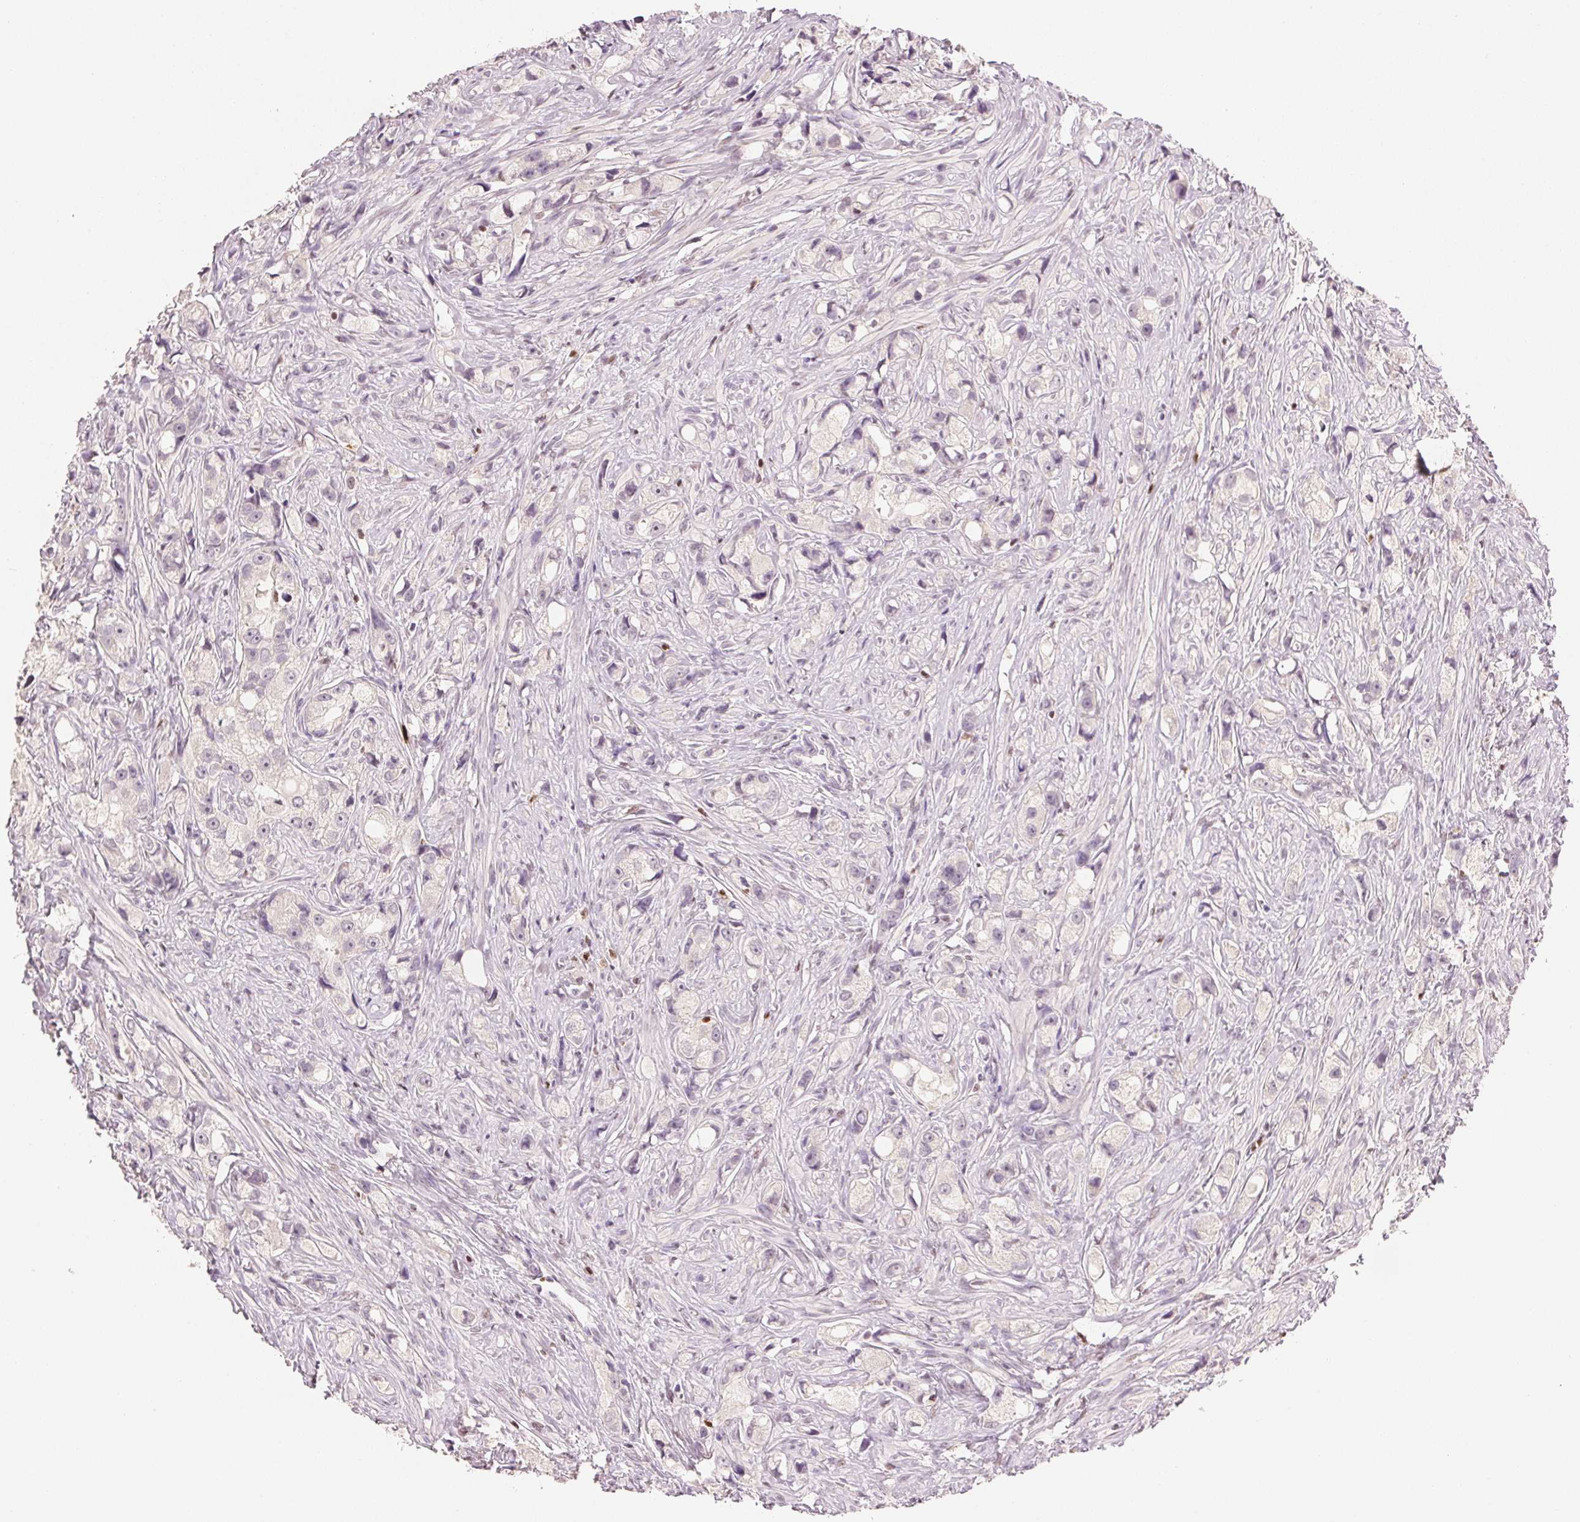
{"staining": {"intensity": "negative", "quantity": "none", "location": "none"}, "tissue": "prostate cancer", "cell_type": "Tumor cells", "image_type": "cancer", "snomed": [{"axis": "morphology", "description": "Adenocarcinoma, High grade"}, {"axis": "topography", "description": "Prostate"}], "caption": "Prostate adenocarcinoma (high-grade) was stained to show a protein in brown. There is no significant positivity in tumor cells.", "gene": "RUNX2", "patient": {"sex": "male", "age": 75}}